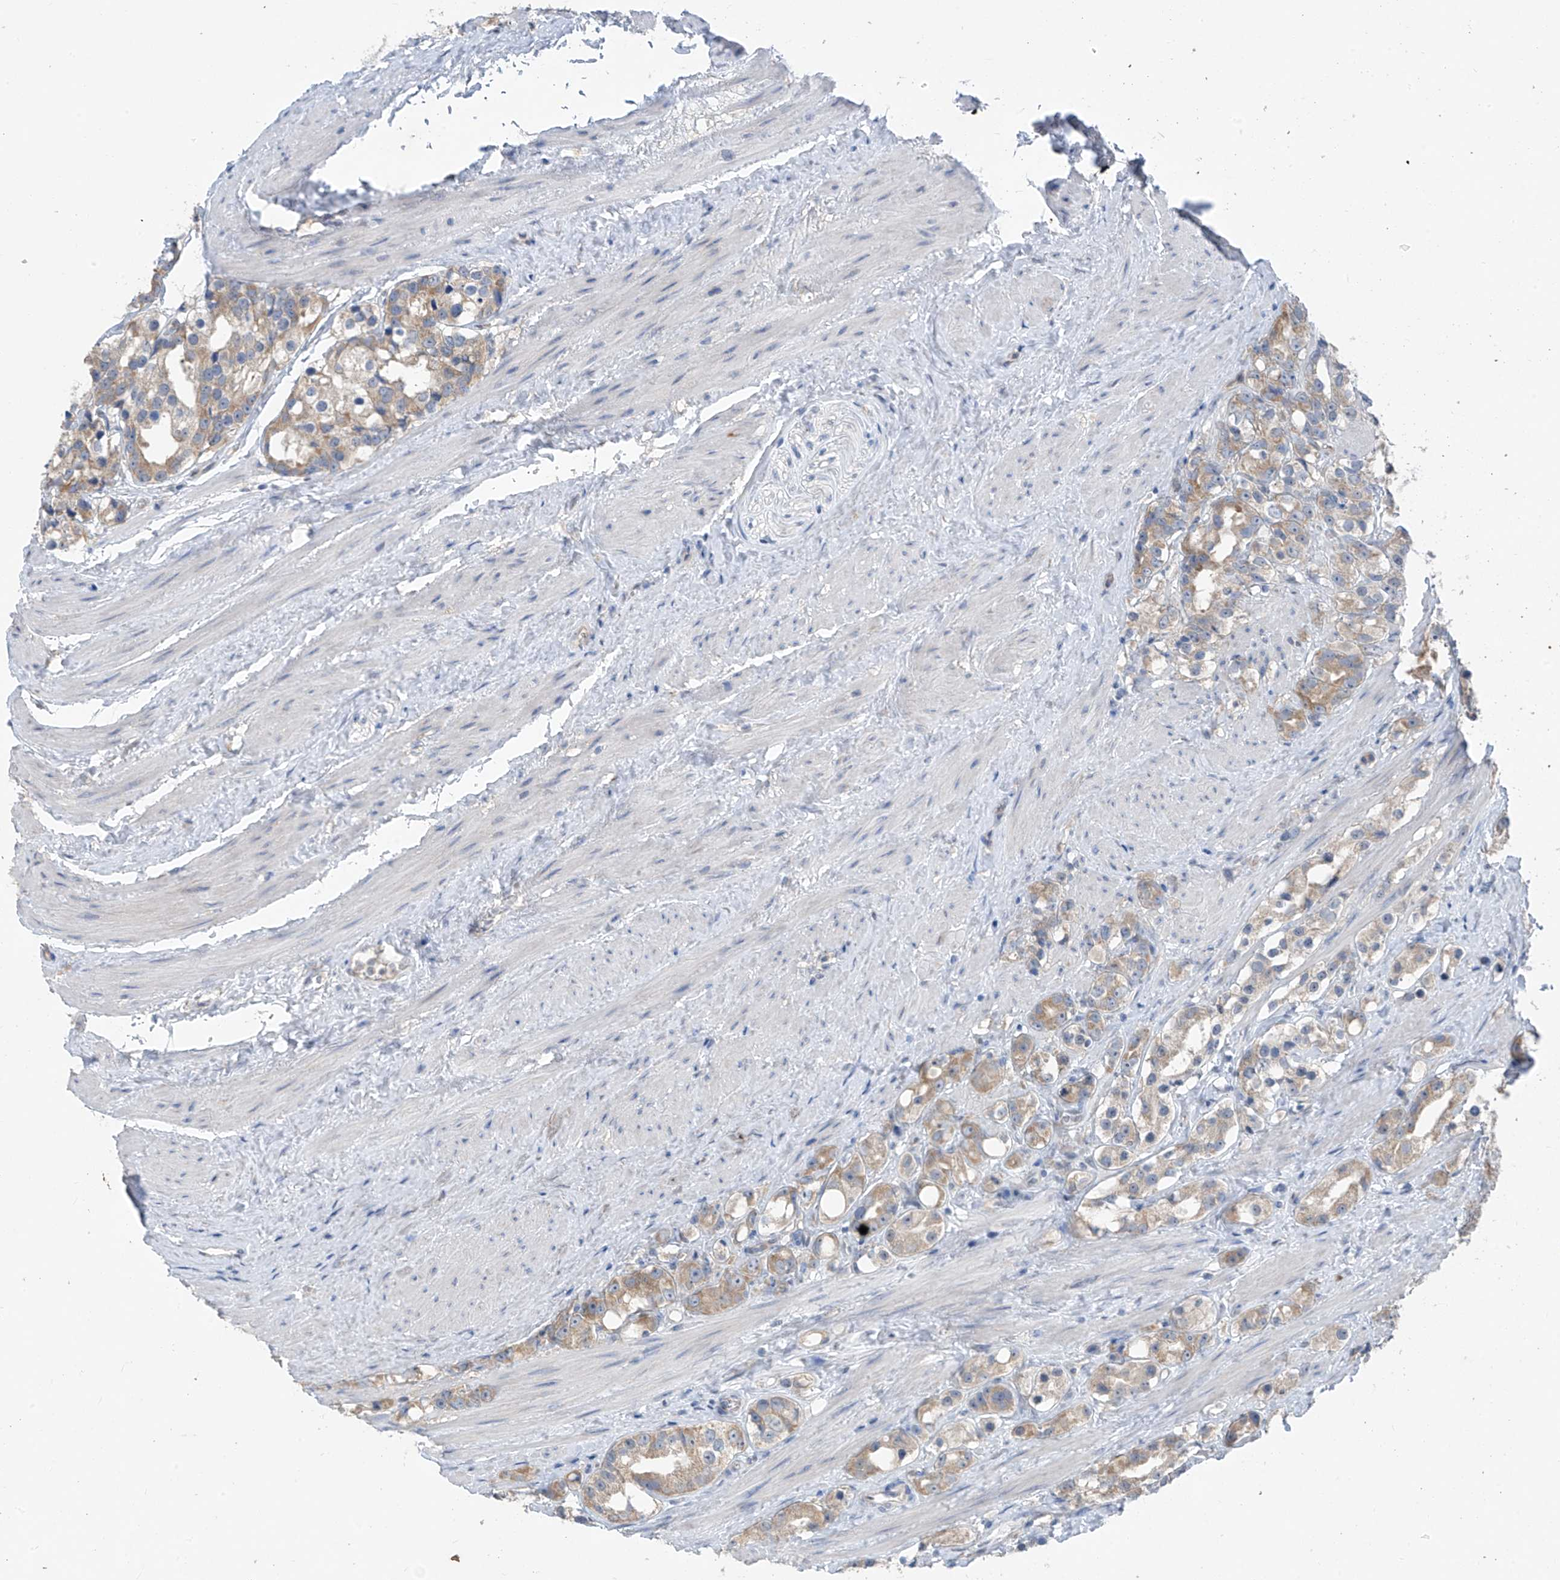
{"staining": {"intensity": "moderate", "quantity": "25%-75%", "location": "cytoplasmic/membranous"}, "tissue": "prostate cancer", "cell_type": "Tumor cells", "image_type": "cancer", "snomed": [{"axis": "morphology", "description": "Adenocarcinoma, NOS"}, {"axis": "topography", "description": "Prostate"}], "caption": "Prostate adenocarcinoma was stained to show a protein in brown. There is medium levels of moderate cytoplasmic/membranous expression in approximately 25%-75% of tumor cells.", "gene": "RPL4", "patient": {"sex": "male", "age": 79}}